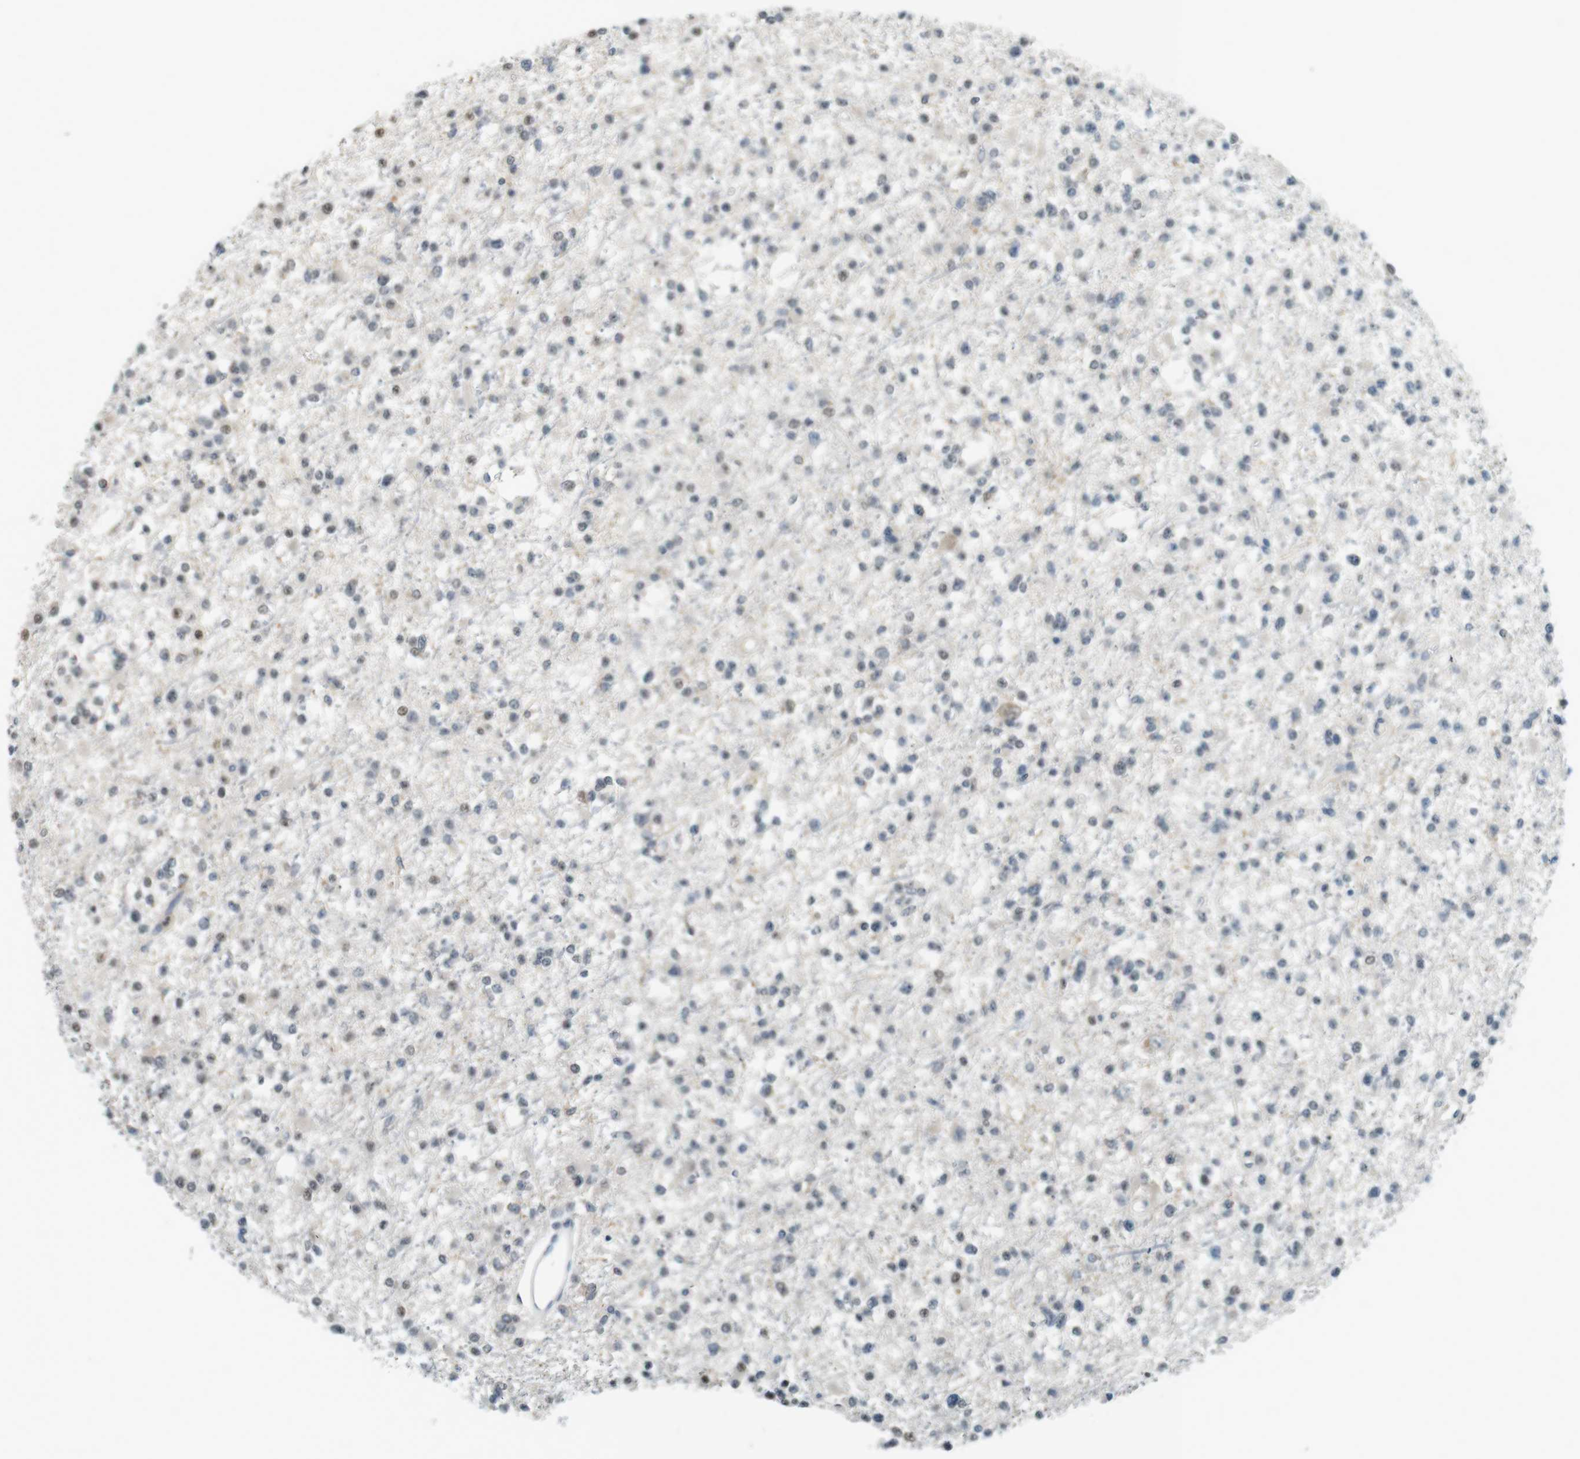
{"staining": {"intensity": "negative", "quantity": "none", "location": "none"}, "tissue": "glioma", "cell_type": "Tumor cells", "image_type": "cancer", "snomed": [{"axis": "morphology", "description": "Glioma, malignant, Low grade"}, {"axis": "topography", "description": "Brain"}], "caption": "The immunohistochemistry histopathology image has no significant staining in tumor cells of glioma tissue.", "gene": "CDK14", "patient": {"sex": "female", "age": 22}}